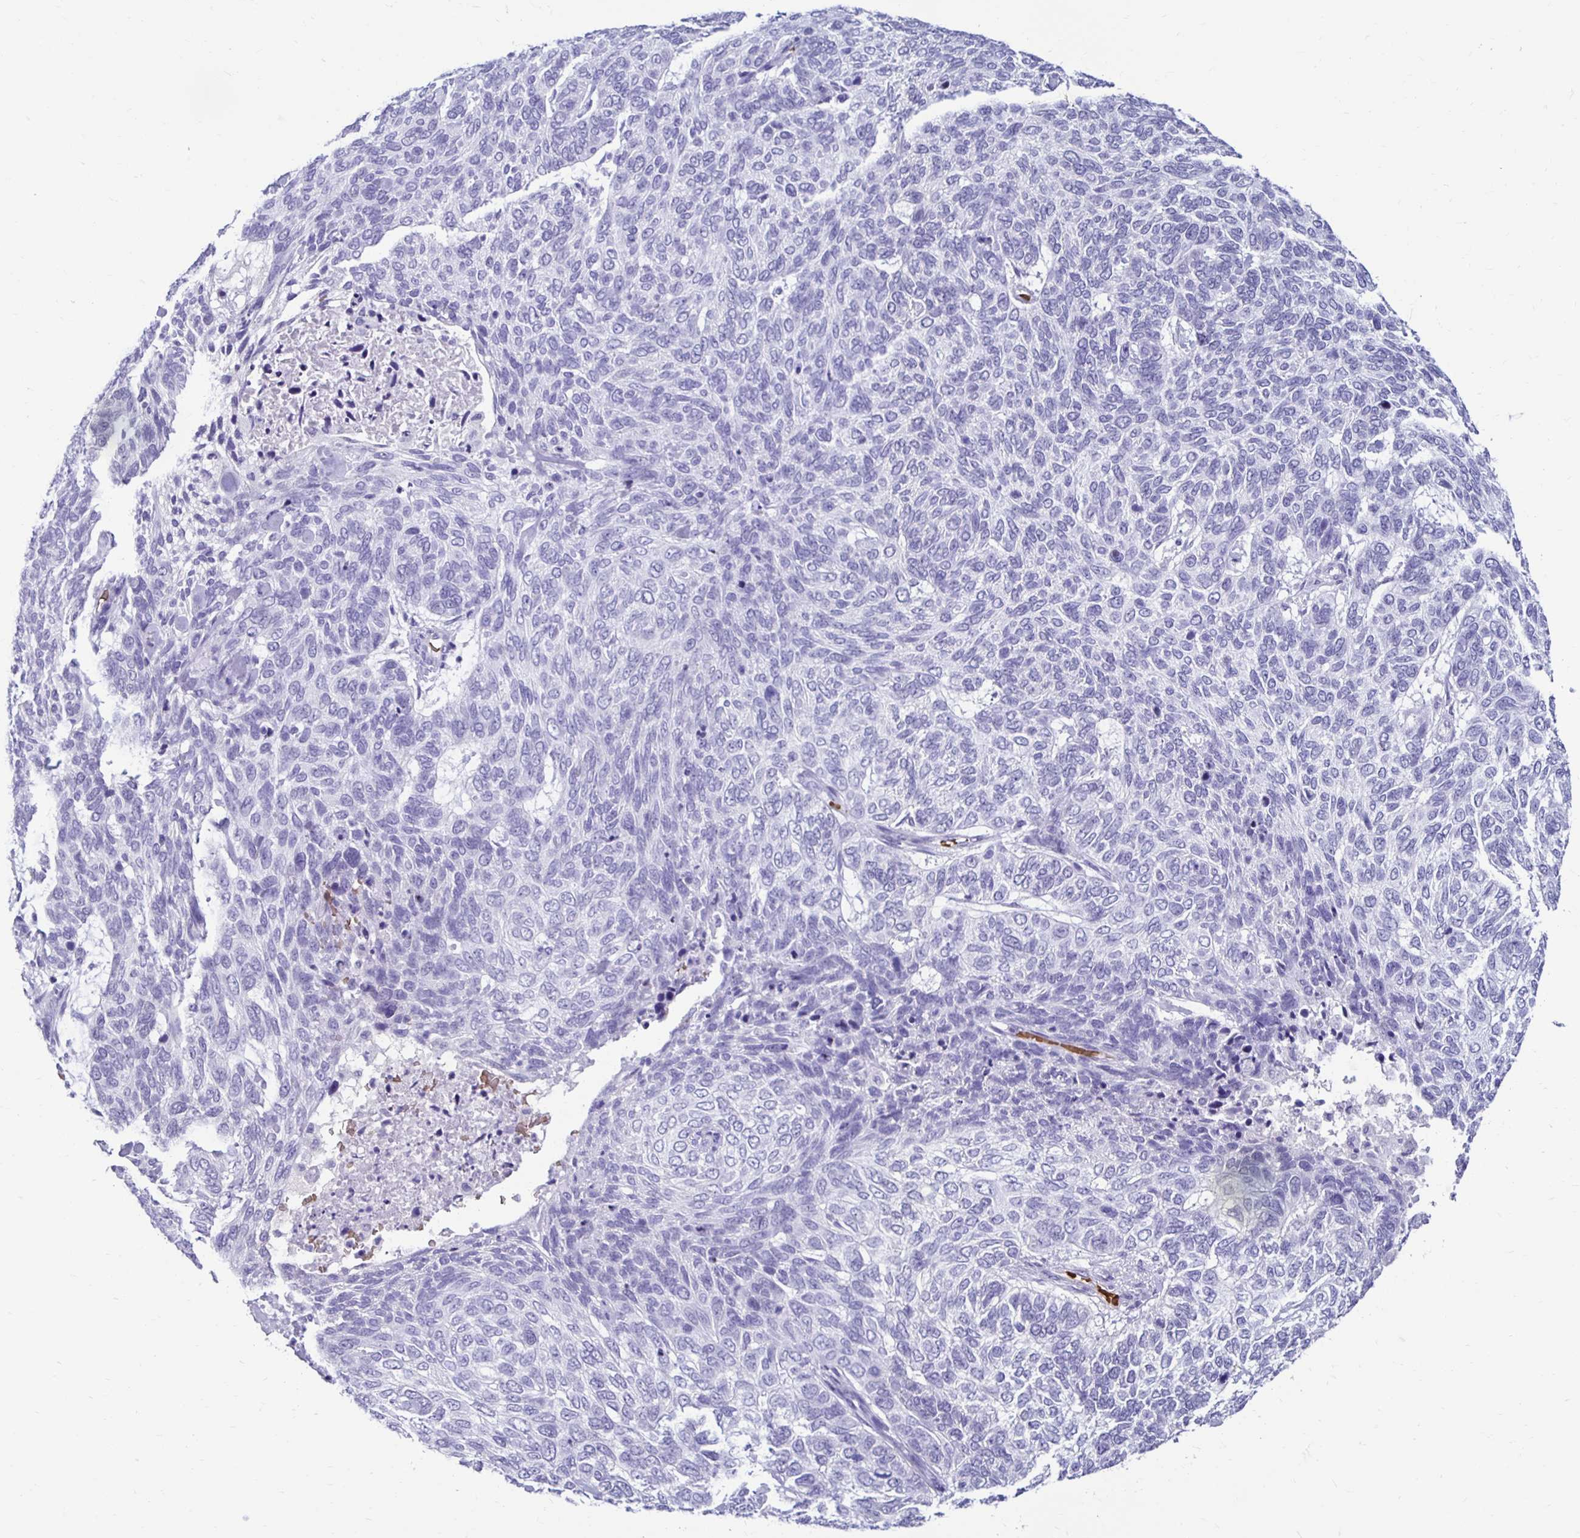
{"staining": {"intensity": "negative", "quantity": "none", "location": "none"}, "tissue": "skin cancer", "cell_type": "Tumor cells", "image_type": "cancer", "snomed": [{"axis": "morphology", "description": "Basal cell carcinoma"}, {"axis": "topography", "description": "Skin"}], "caption": "IHC histopathology image of human skin cancer (basal cell carcinoma) stained for a protein (brown), which exhibits no staining in tumor cells.", "gene": "RHBDL3", "patient": {"sex": "female", "age": 65}}